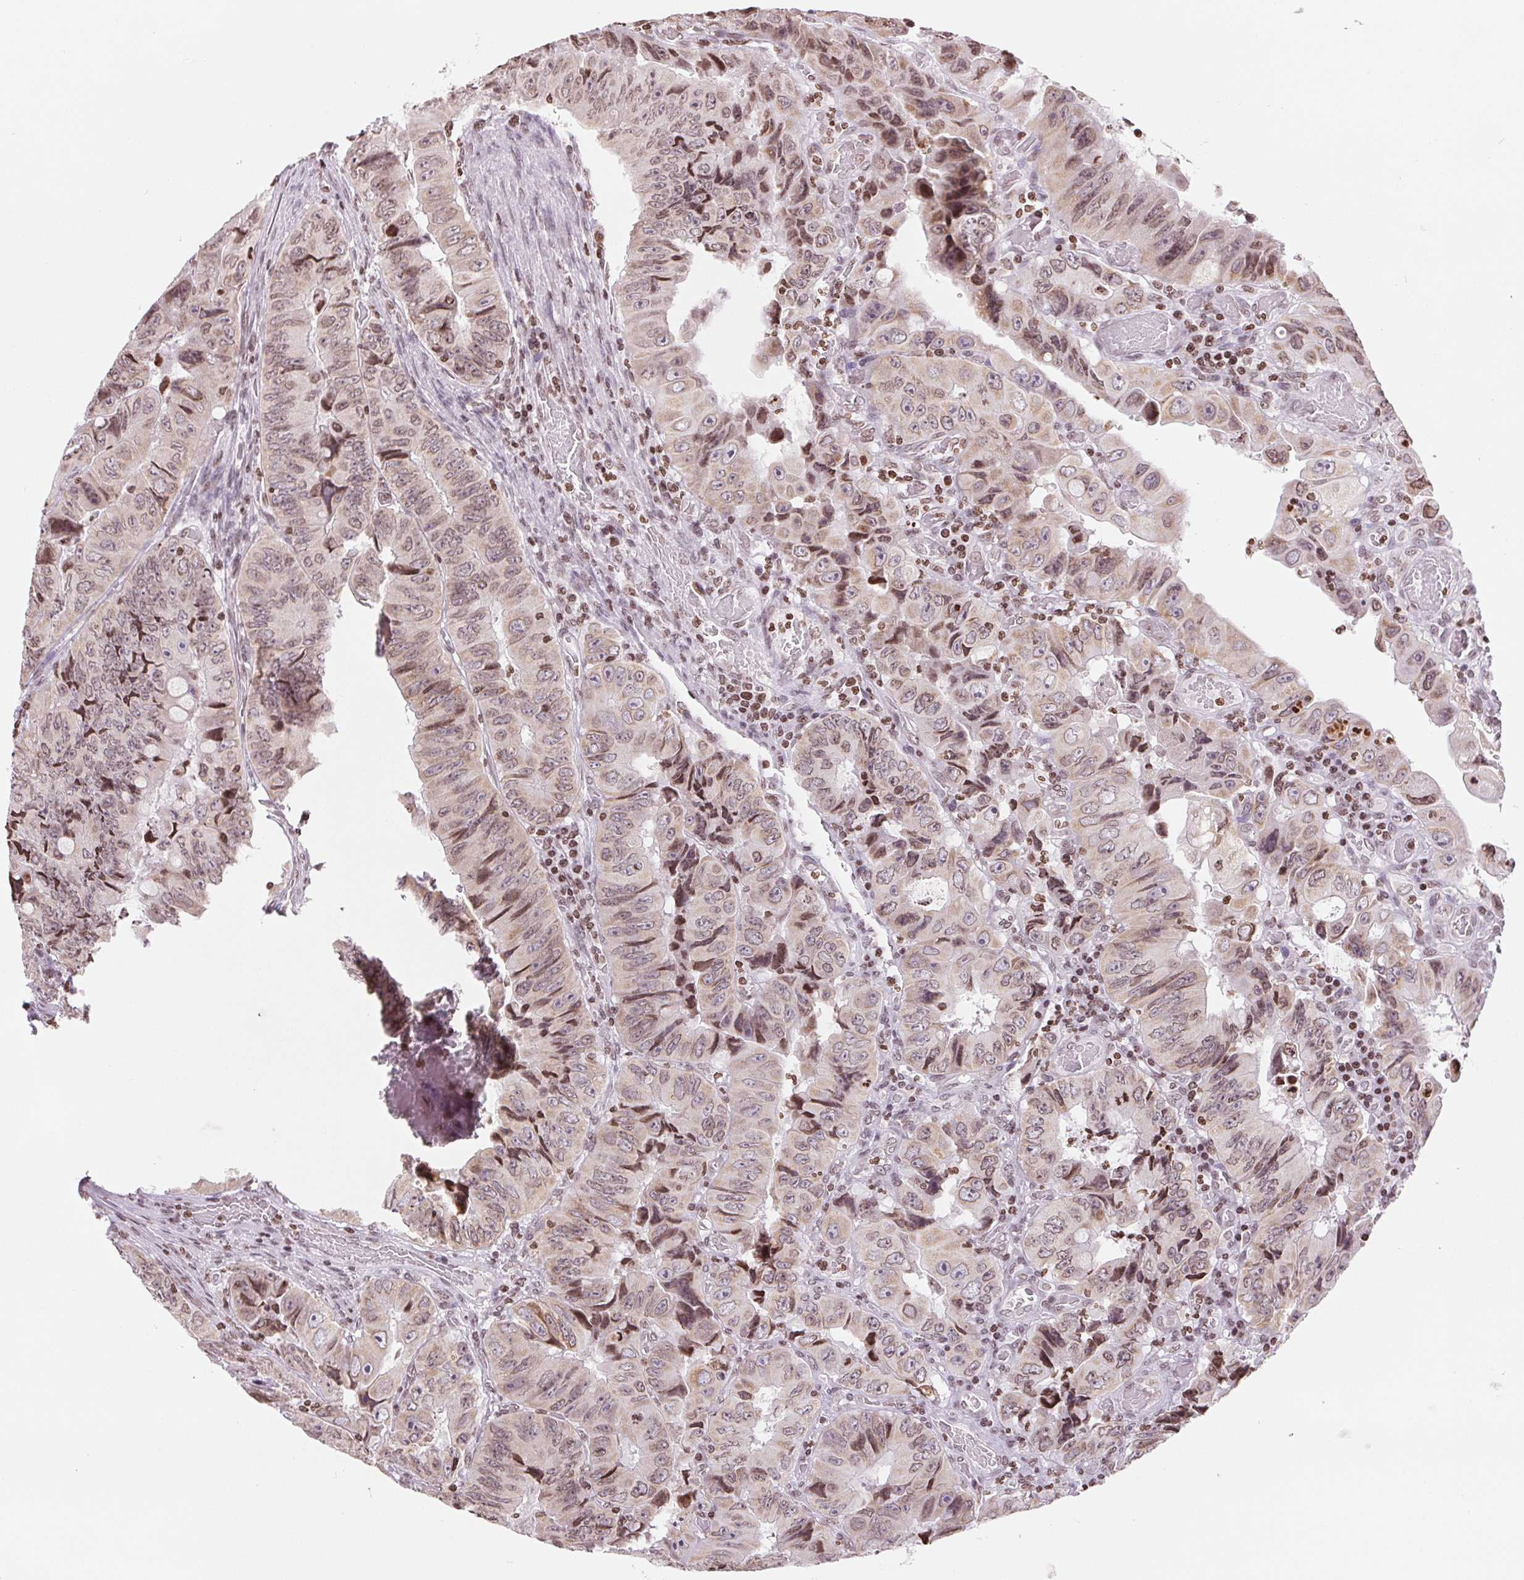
{"staining": {"intensity": "weak", "quantity": ">75%", "location": "cytoplasmic/membranous,nuclear"}, "tissue": "colorectal cancer", "cell_type": "Tumor cells", "image_type": "cancer", "snomed": [{"axis": "morphology", "description": "Adenocarcinoma, NOS"}, {"axis": "topography", "description": "Colon"}], "caption": "Colorectal cancer (adenocarcinoma) tissue displays weak cytoplasmic/membranous and nuclear positivity in approximately >75% of tumor cells, visualized by immunohistochemistry.", "gene": "SMIM12", "patient": {"sex": "female", "age": 84}}